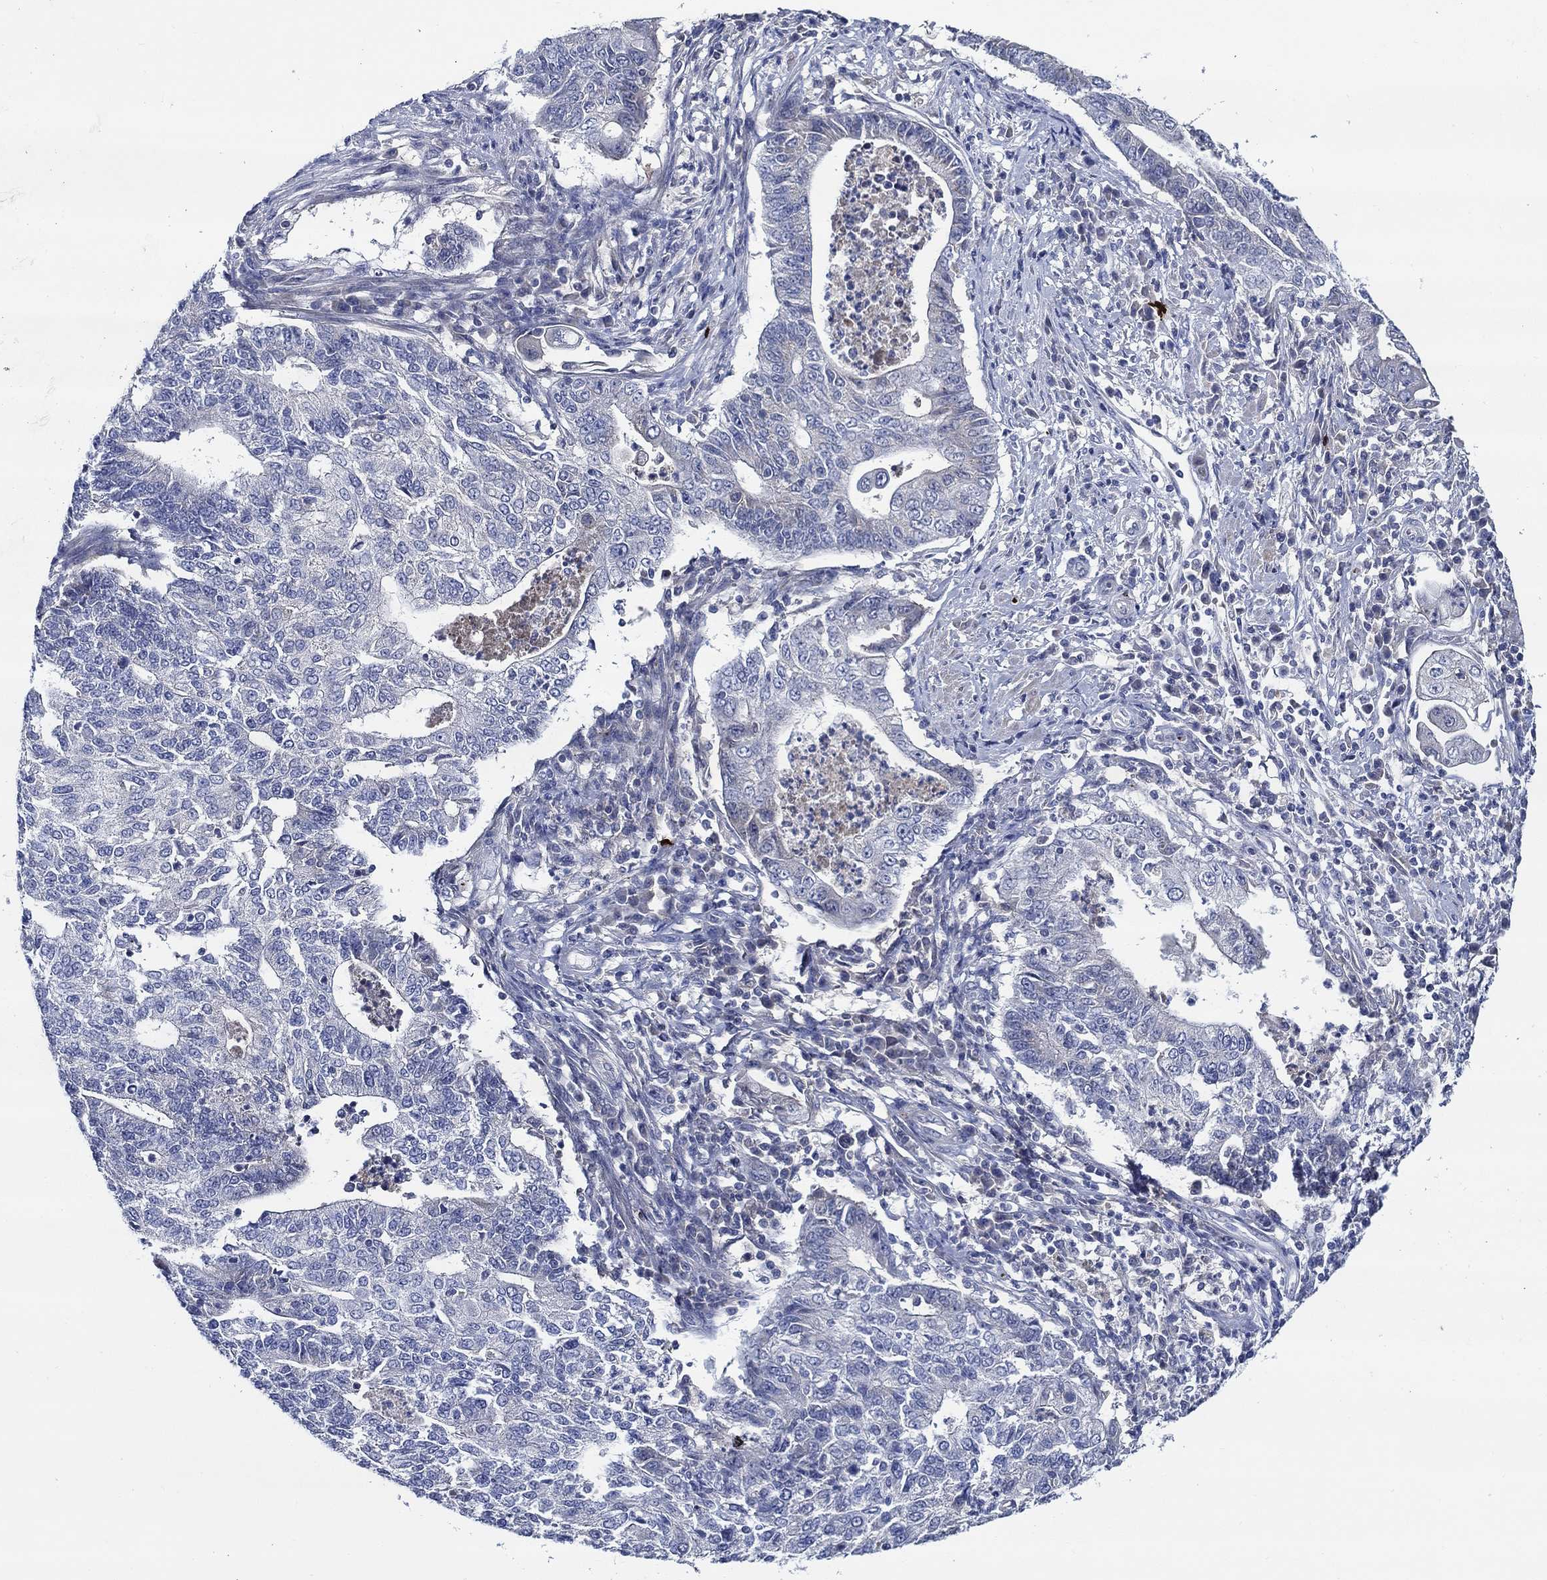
{"staining": {"intensity": "negative", "quantity": "none", "location": "none"}, "tissue": "endometrial cancer", "cell_type": "Tumor cells", "image_type": "cancer", "snomed": [{"axis": "morphology", "description": "Adenocarcinoma, NOS"}, {"axis": "topography", "description": "Uterus"}, {"axis": "topography", "description": "Endometrium"}], "caption": "Tumor cells show no significant expression in endometrial cancer. (Immunohistochemistry (ihc), brightfield microscopy, high magnification).", "gene": "ALOX12", "patient": {"sex": "female", "age": 54}}